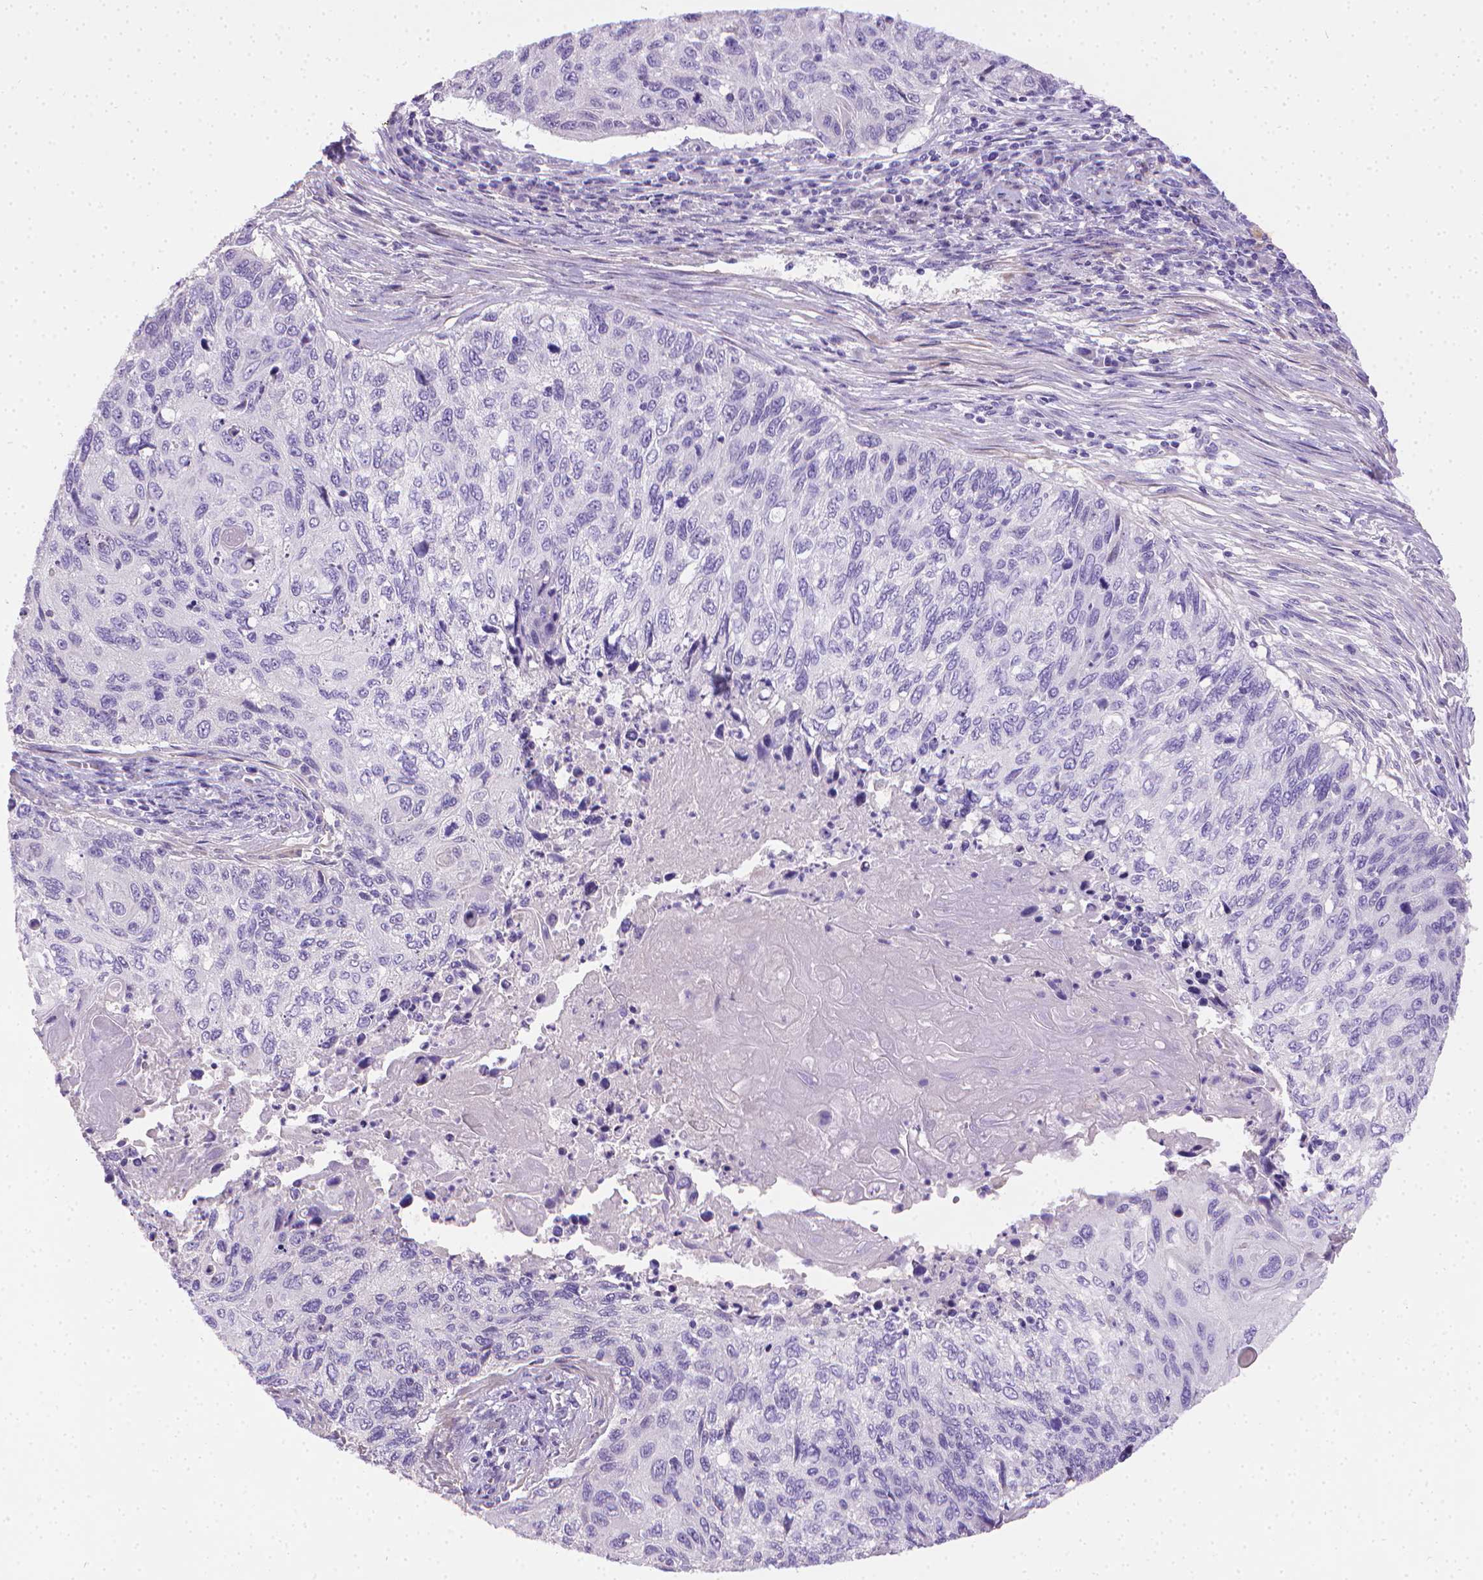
{"staining": {"intensity": "negative", "quantity": "none", "location": "none"}, "tissue": "cervical cancer", "cell_type": "Tumor cells", "image_type": "cancer", "snomed": [{"axis": "morphology", "description": "Squamous cell carcinoma, NOS"}, {"axis": "topography", "description": "Cervix"}], "caption": "An immunohistochemistry histopathology image of cervical squamous cell carcinoma is shown. There is no staining in tumor cells of cervical squamous cell carcinoma.", "gene": "PNMA2", "patient": {"sex": "female", "age": 70}}